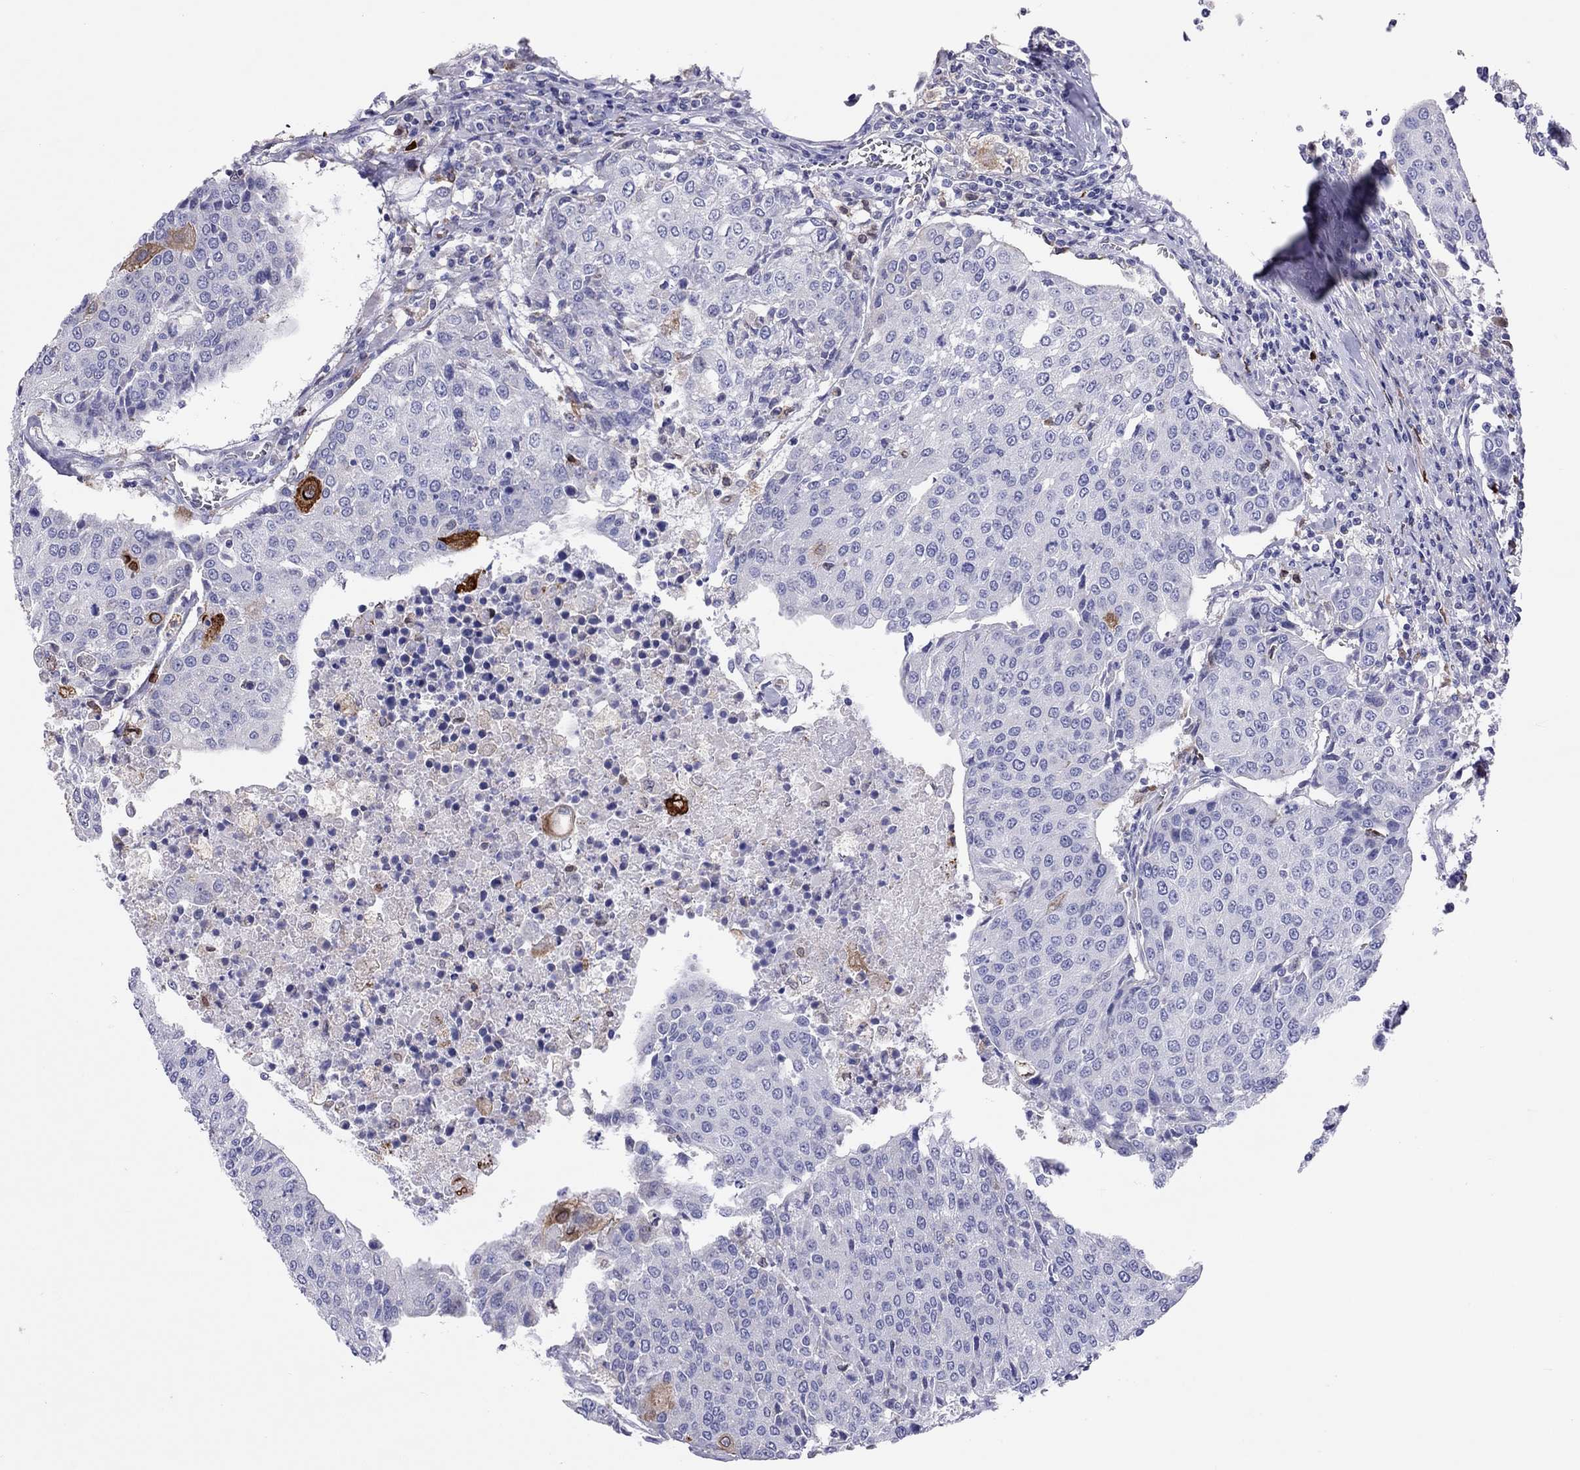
{"staining": {"intensity": "negative", "quantity": "none", "location": "none"}, "tissue": "urothelial cancer", "cell_type": "Tumor cells", "image_type": "cancer", "snomed": [{"axis": "morphology", "description": "Urothelial carcinoma, High grade"}, {"axis": "topography", "description": "Urinary bladder"}], "caption": "DAB immunohistochemical staining of human high-grade urothelial carcinoma displays no significant staining in tumor cells.", "gene": "ADORA2A", "patient": {"sex": "female", "age": 85}}